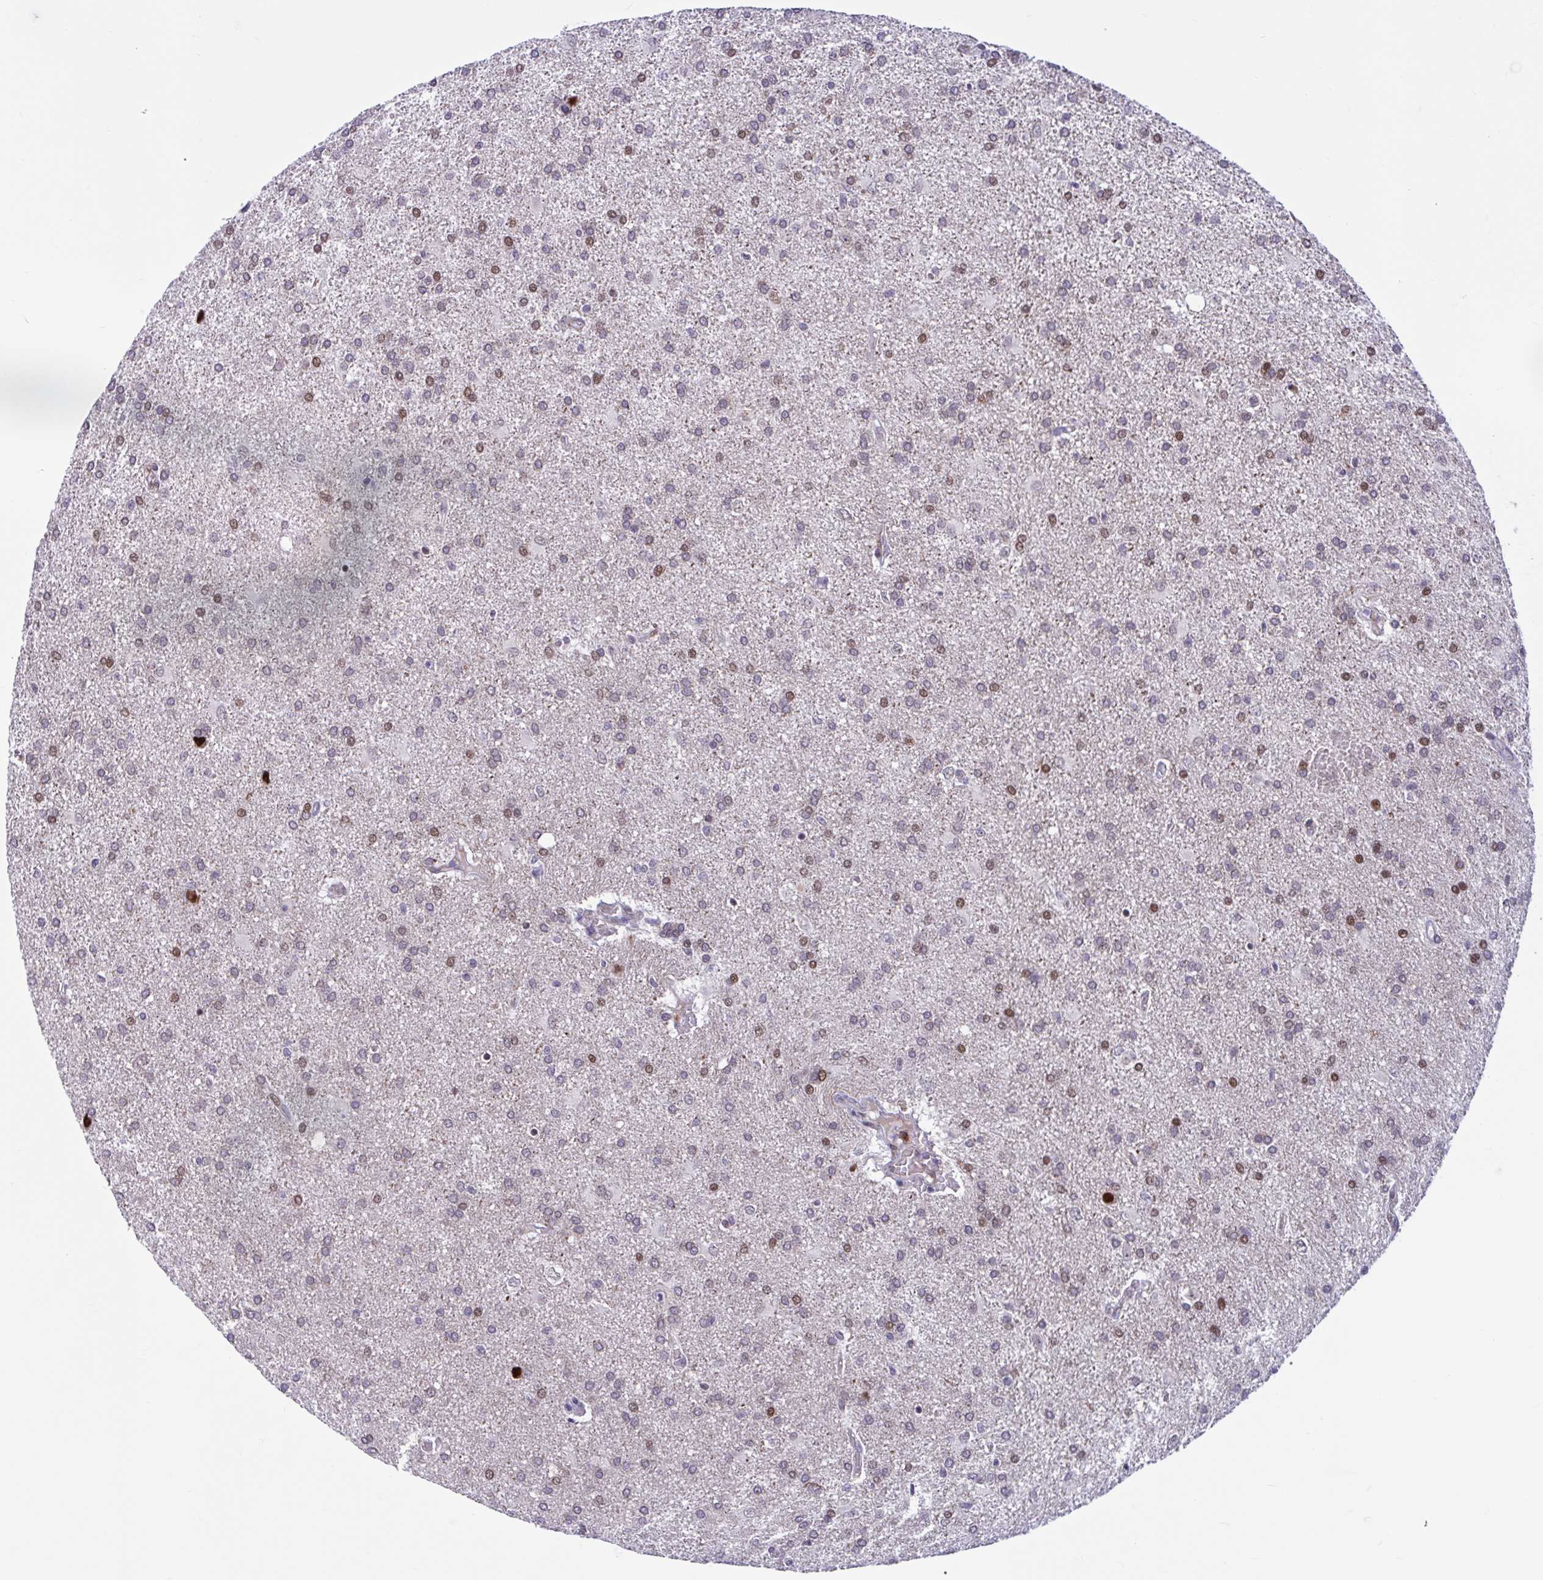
{"staining": {"intensity": "moderate", "quantity": "25%-75%", "location": "nuclear"}, "tissue": "glioma", "cell_type": "Tumor cells", "image_type": "cancer", "snomed": [{"axis": "morphology", "description": "Glioma, malignant, High grade"}, {"axis": "topography", "description": "Brain"}], "caption": "DAB immunohistochemical staining of glioma shows moderate nuclear protein expression in about 25%-75% of tumor cells. Using DAB (brown) and hematoxylin (blue) stains, captured at high magnification using brightfield microscopy.", "gene": "RBL1", "patient": {"sex": "male", "age": 68}}